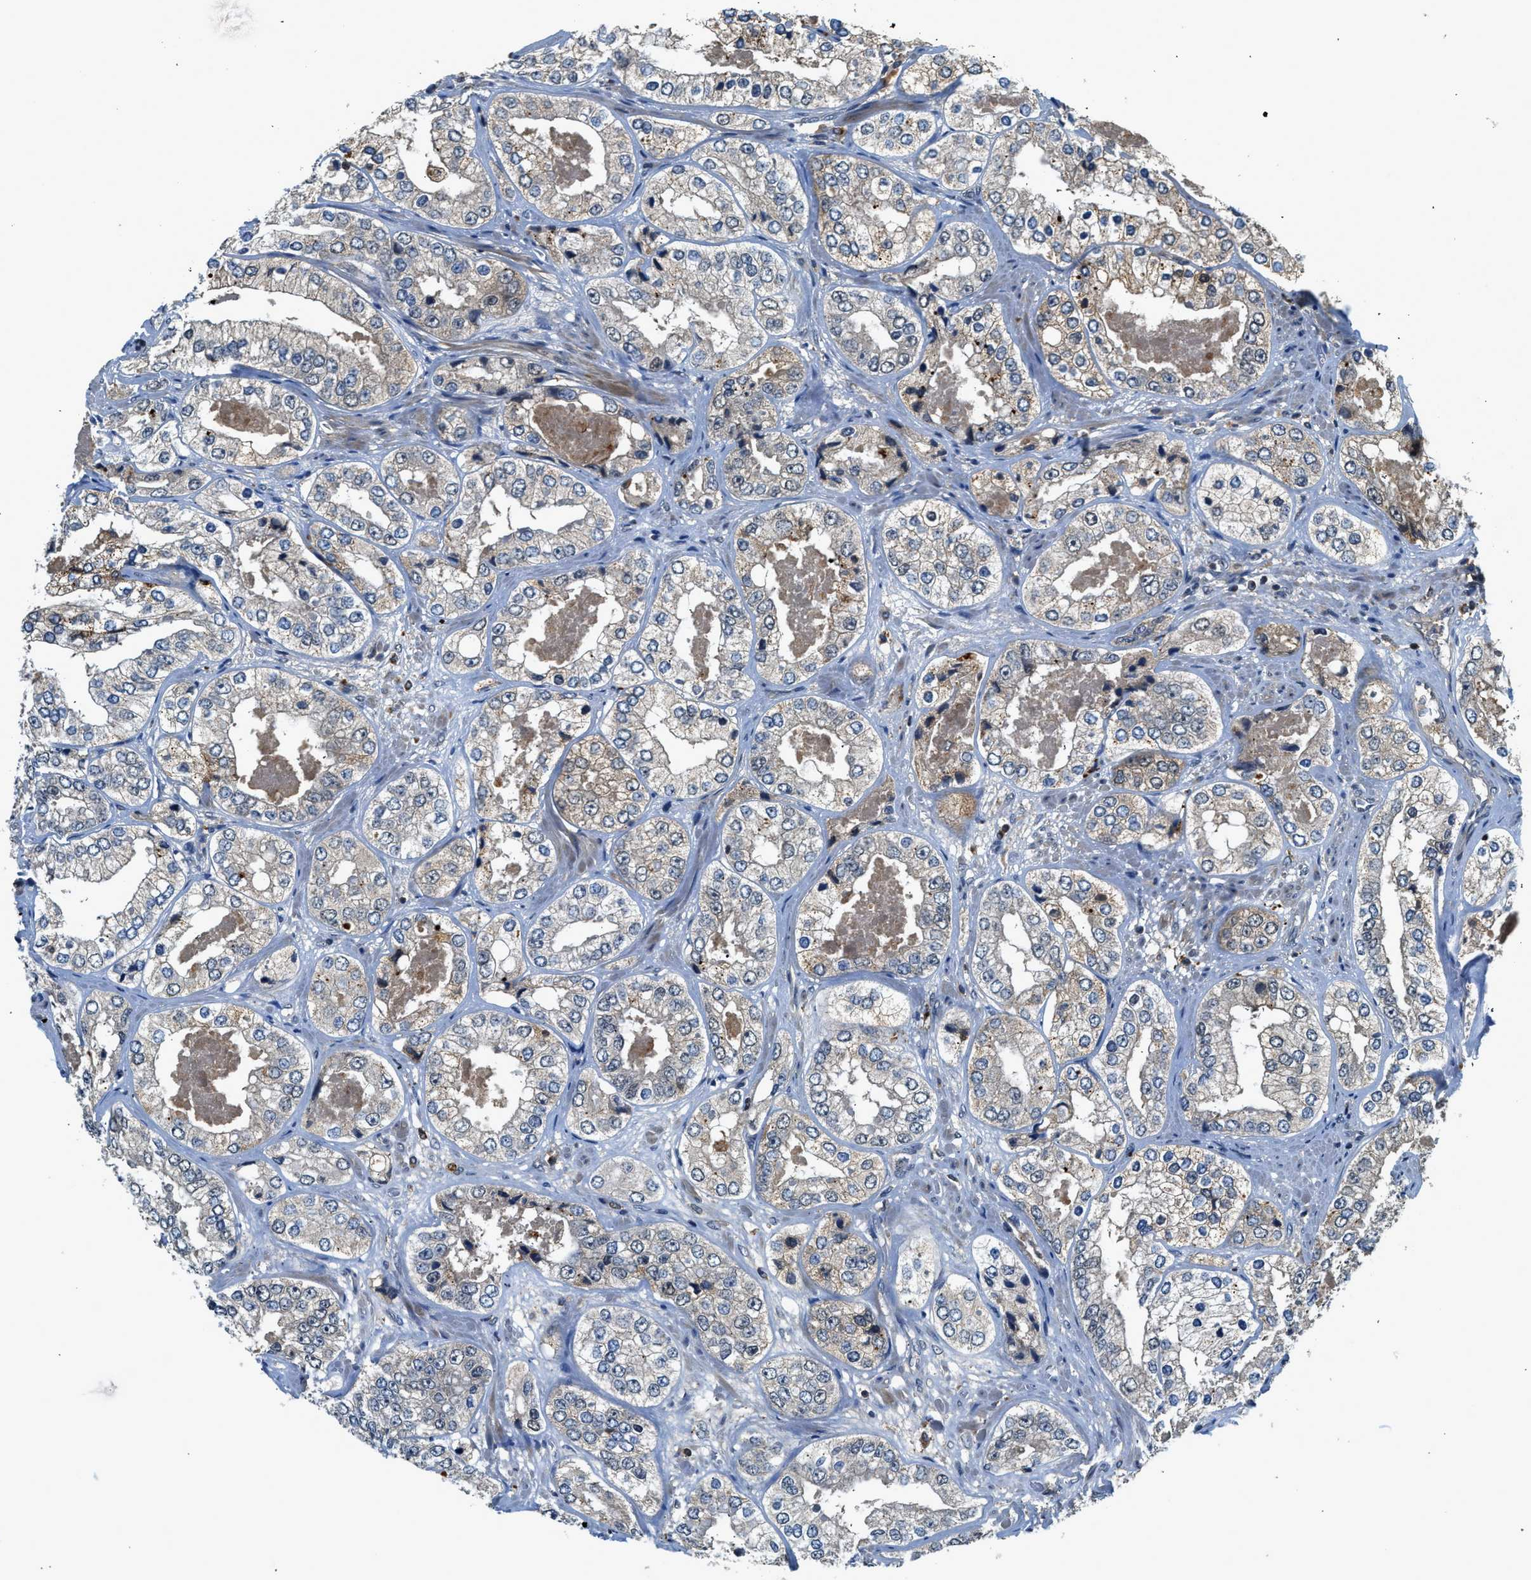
{"staining": {"intensity": "negative", "quantity": "none", "location": "none"}, "tissue": "prostate cancer", "cell_type": "Tumor cells", "image_type": "cancer", "snomed": [{"axis": "morphology", "description": "Adenocarcinoma, High grade"}, {"axis": "topography", "description": "Prostate"}], "caption": "This is an immunohistochemistry micrograph of human prostate cancer (adenocarcinoma (high-grade)). There is no positivity in tumor cells.", "gene": "SLC15A4", "patient": {"sex": "male", "age": 61}}